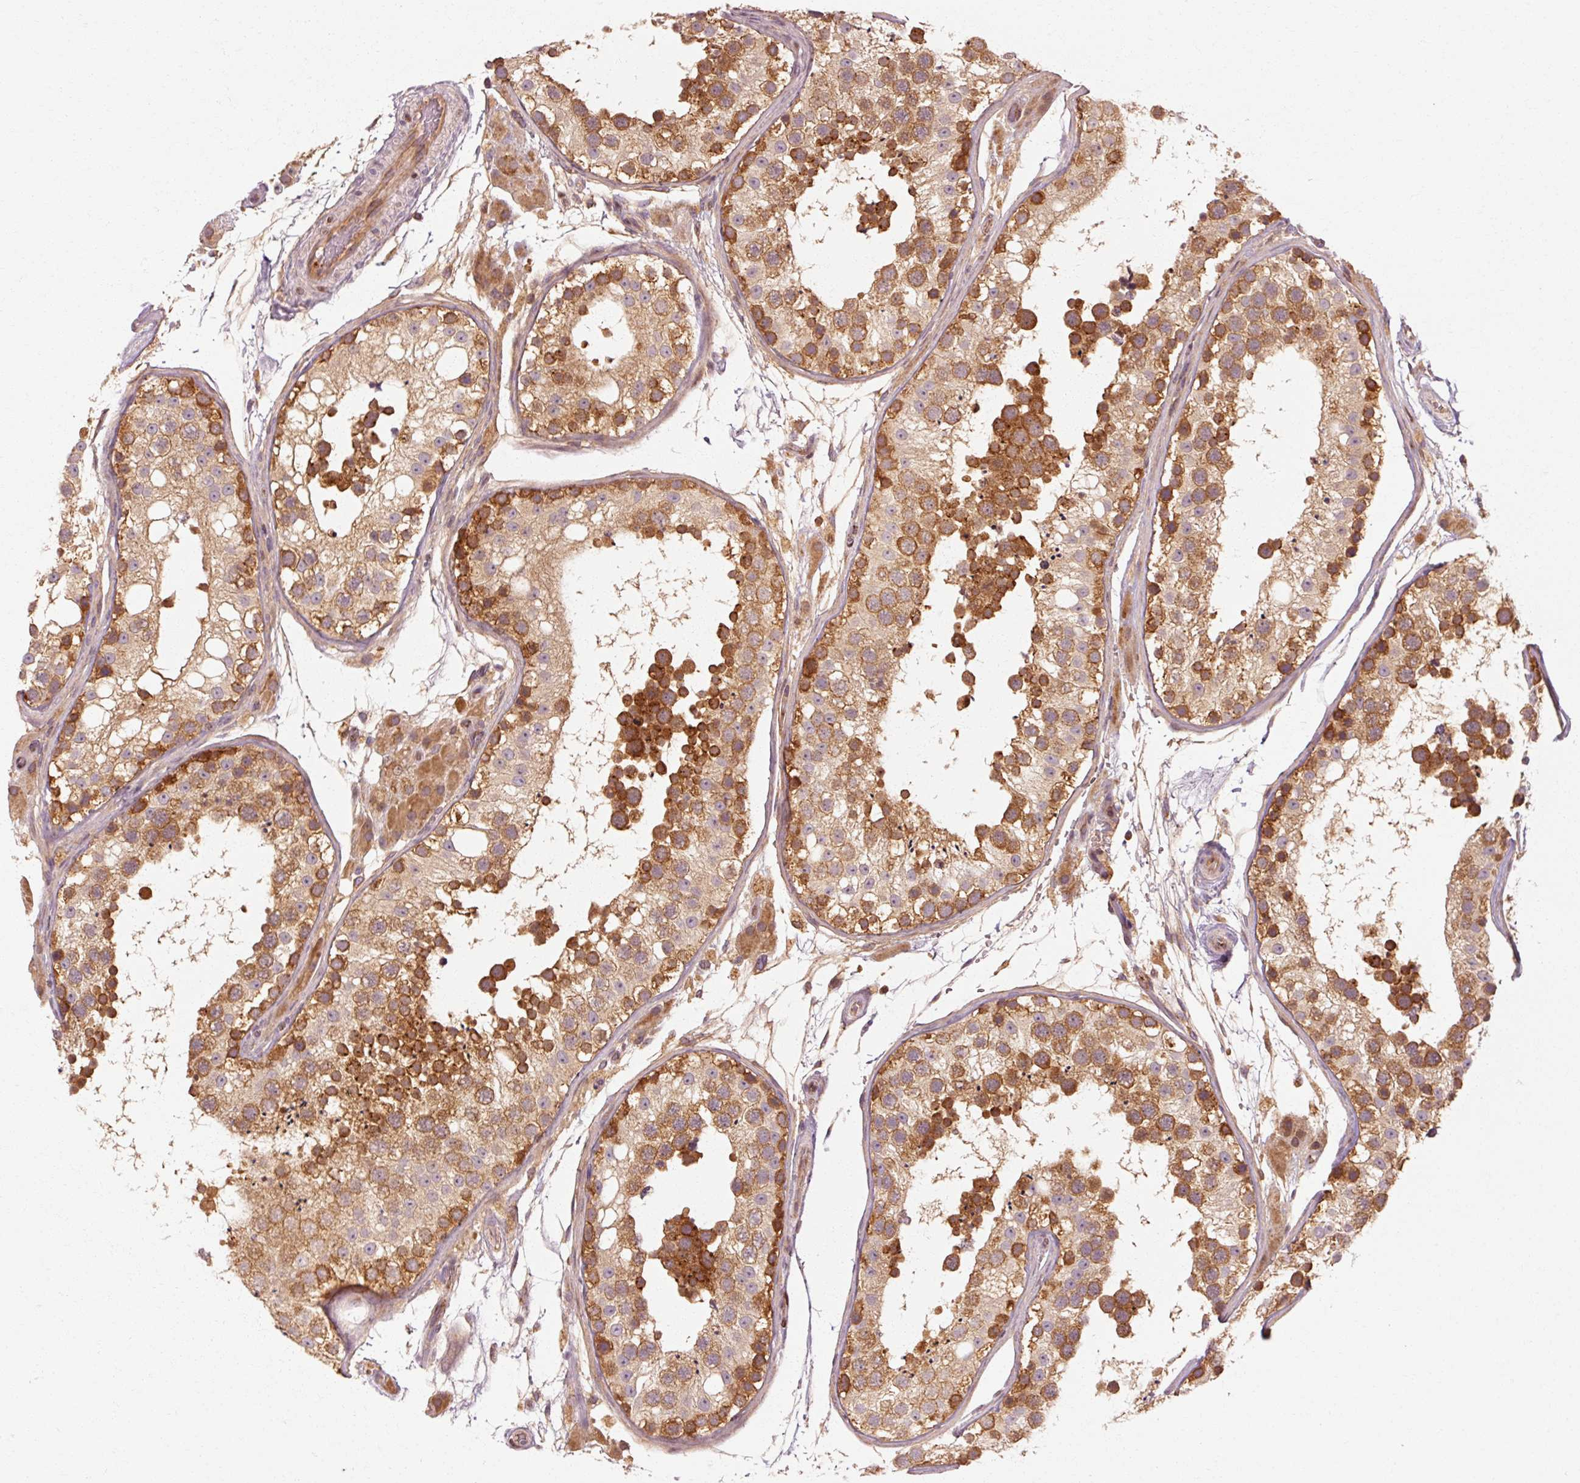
{"staining": {"intensity": "strong", "quantity": "25%-75%", "location": "cytoplasmic/membranous"}, "tissue": "testis", "cell_type": "Cells in seminiferous ducts", "image_type": "normal", "snomed": [{"axis": "morphology", "description": "Normal tissue, NOS"}, {"axis": "topography", "description": "Testis"}], "caption": "DAB (3,3'-diaminobenzidine) immunohistochemical staining of unremarkable human testis displays strong cytoplasmic/membranous protein positivity in approximately 25%-75% of cells in seminiferous ducts.", "gene": "CTNNA1", "patient": {"sex": "male", "age": 26}}